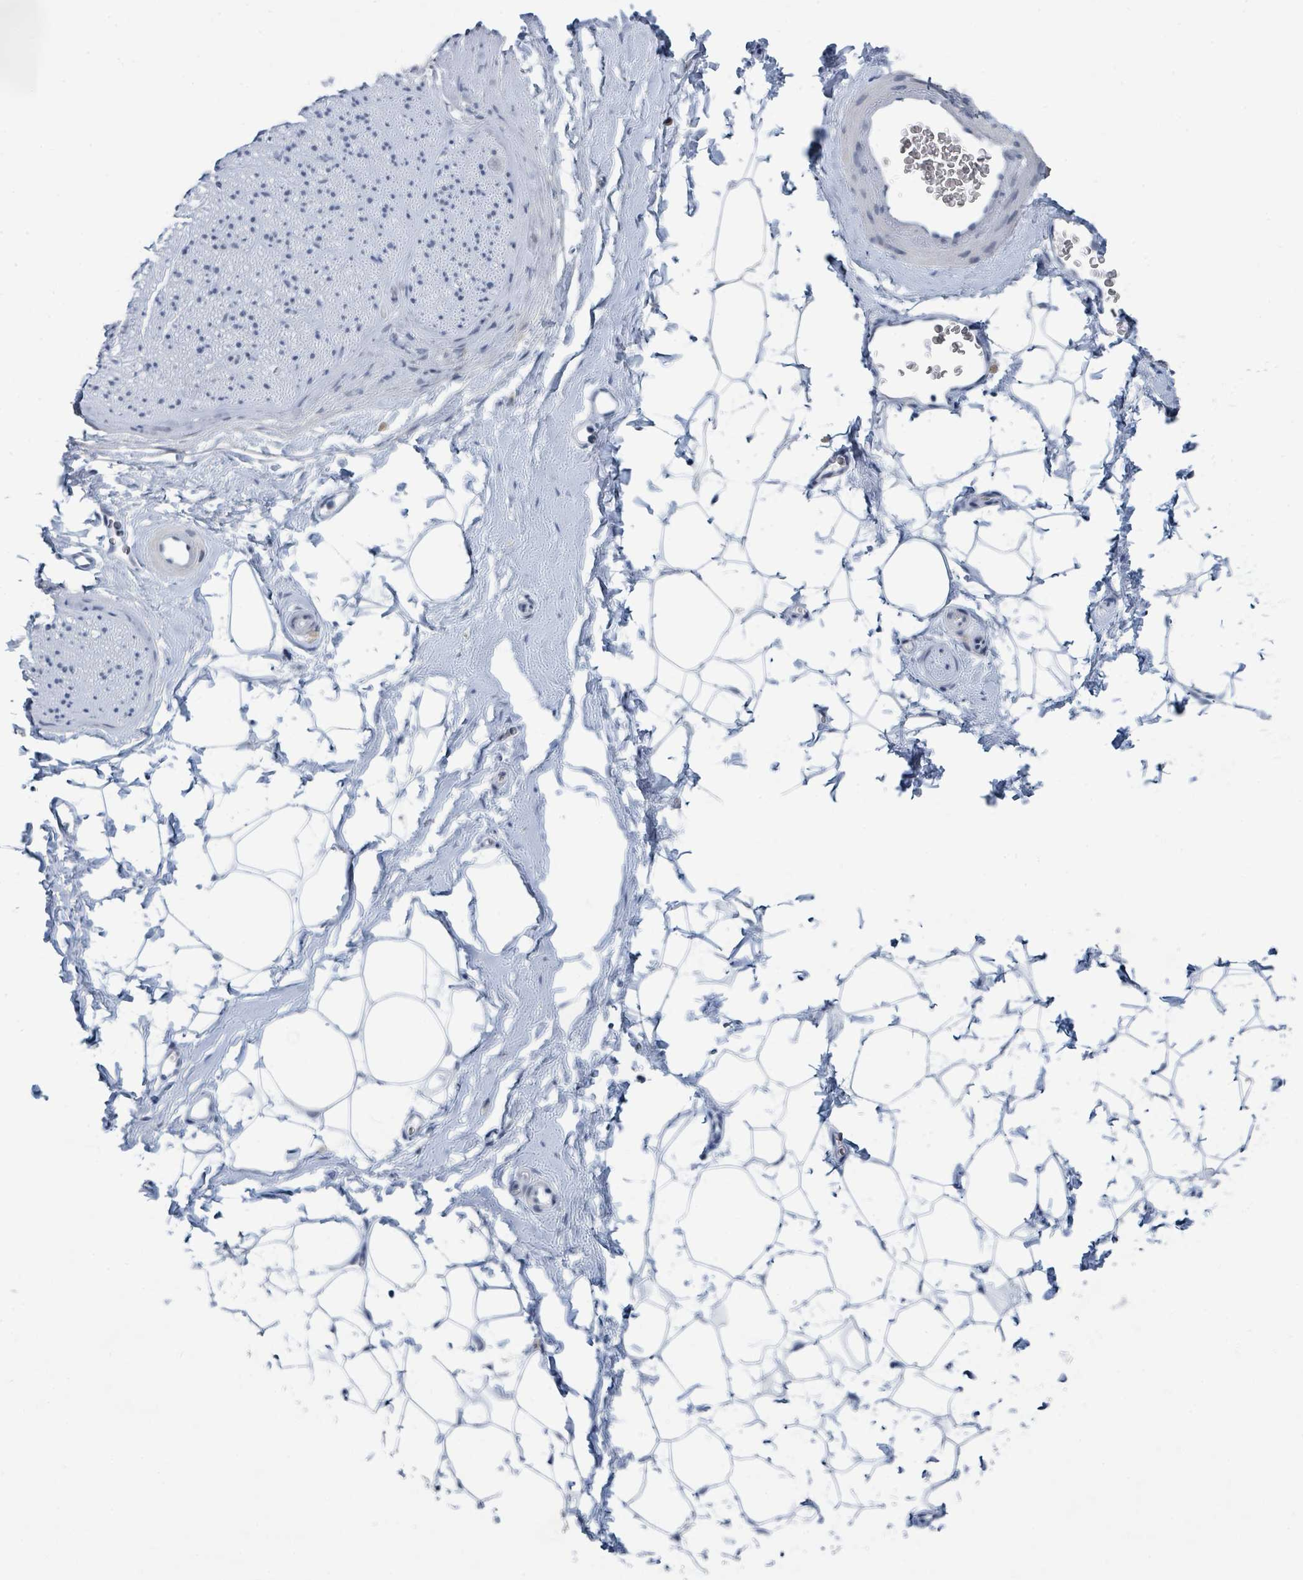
{"staining": {"intensity": "negative", "quantity": "none", "location": "none"}, "tissue": "adipose tissue", "cell_type": "Adipocytes", "image_type": "normal", "snomed": [{"axis": "morphology", "description": "Normal tissue, NOS"}, {"axis": "morphology", "description": "Adenocarcinoma, High grade"}, {"axis": "topography", "description": "Prostate"}, {"axis": "topography", "description": "Peripheral nerve tissue"}], "caption": "IHC histopathology image of unremarkable adipose tissue: adipose tissue stained with DAB displays no significant protein expression in adipocytes.", "gene": "EHMT2", "patient": {"sex": "male", "age": 68}}